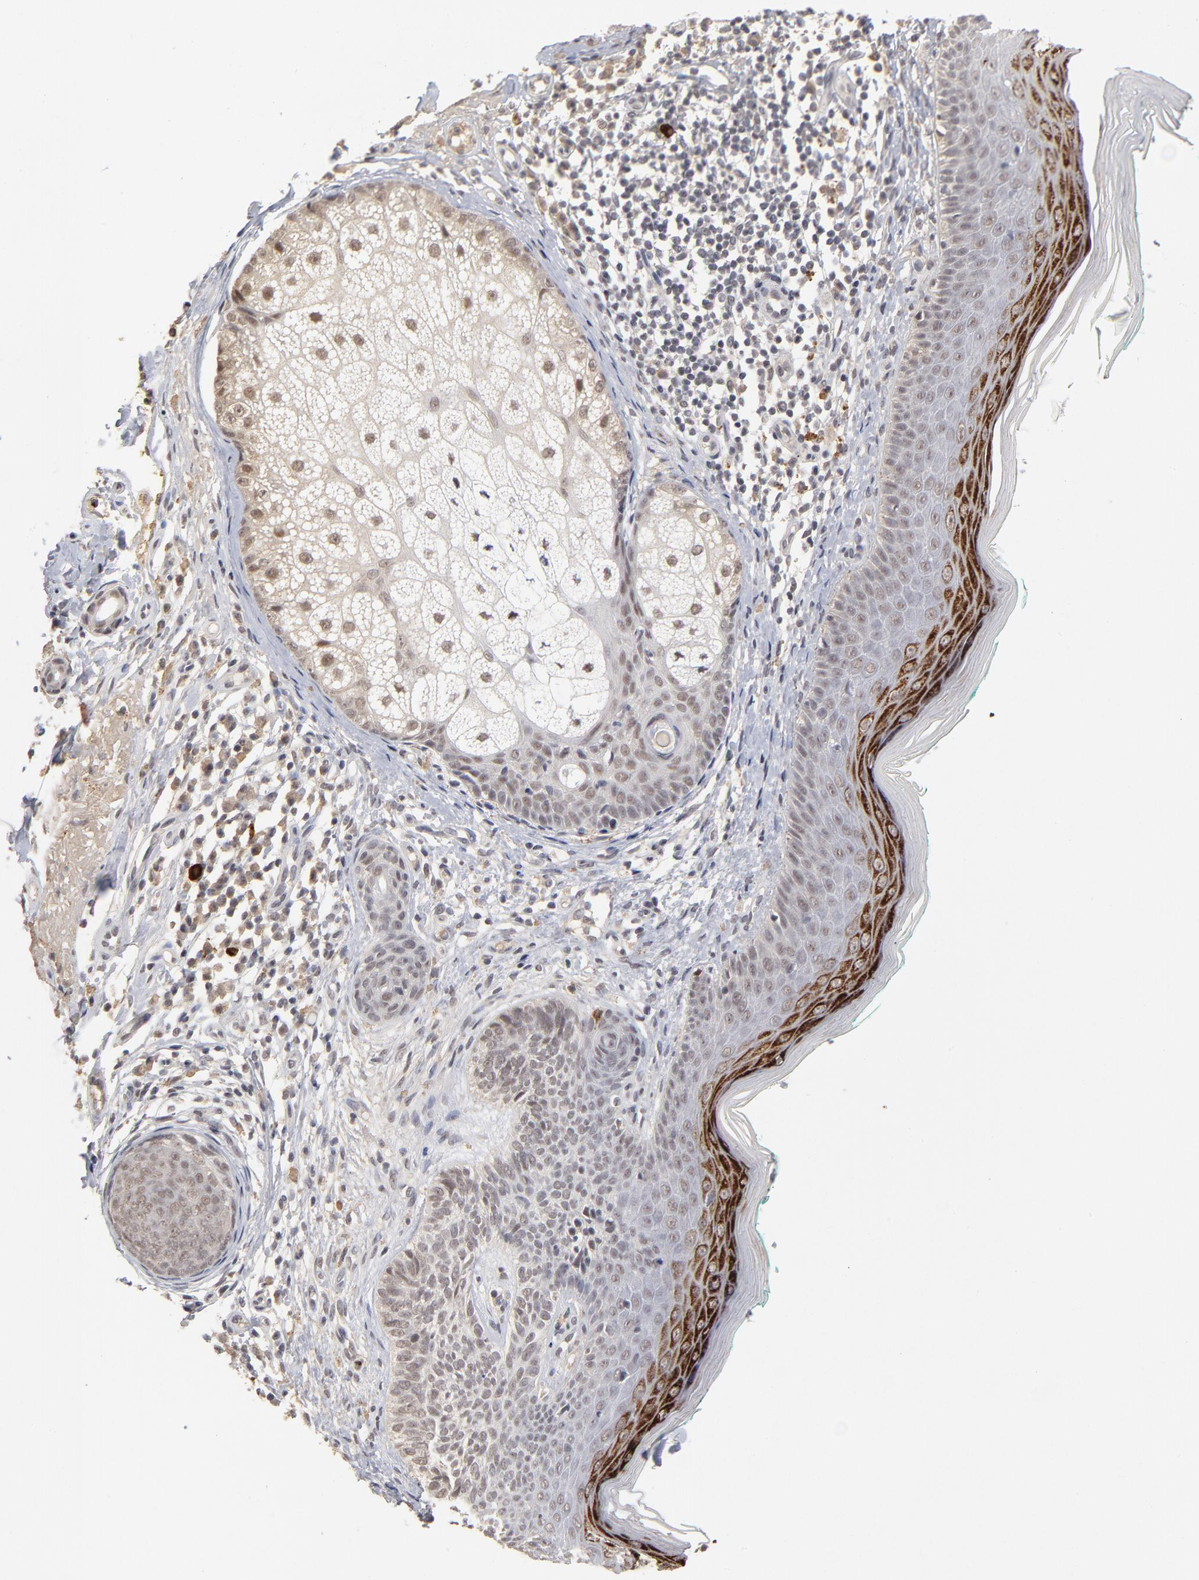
{"staining": {"intensity": "weak", "quantity": "25%-75%", "location": "nuclear"}, "tissue": "skin cancer", "cell_type": "Tumor cells", "image_type": "cancer", "snomed": [{"axis": "morphology", "description": "Normal tissue, NOS"}, {"axis": "morphology", "description": "Basal cell carcinoma"}, {"axis": "topography", "description": "Skin"}], "caption": "IHC micrograph of skin cancer stained for a protein (brown), which exhibits low levels of weak nuclear positivity in approximately 25%-75% of tumor cells.", "gene": "WSB1", "patient": {"sex": "male", "age": 76}}